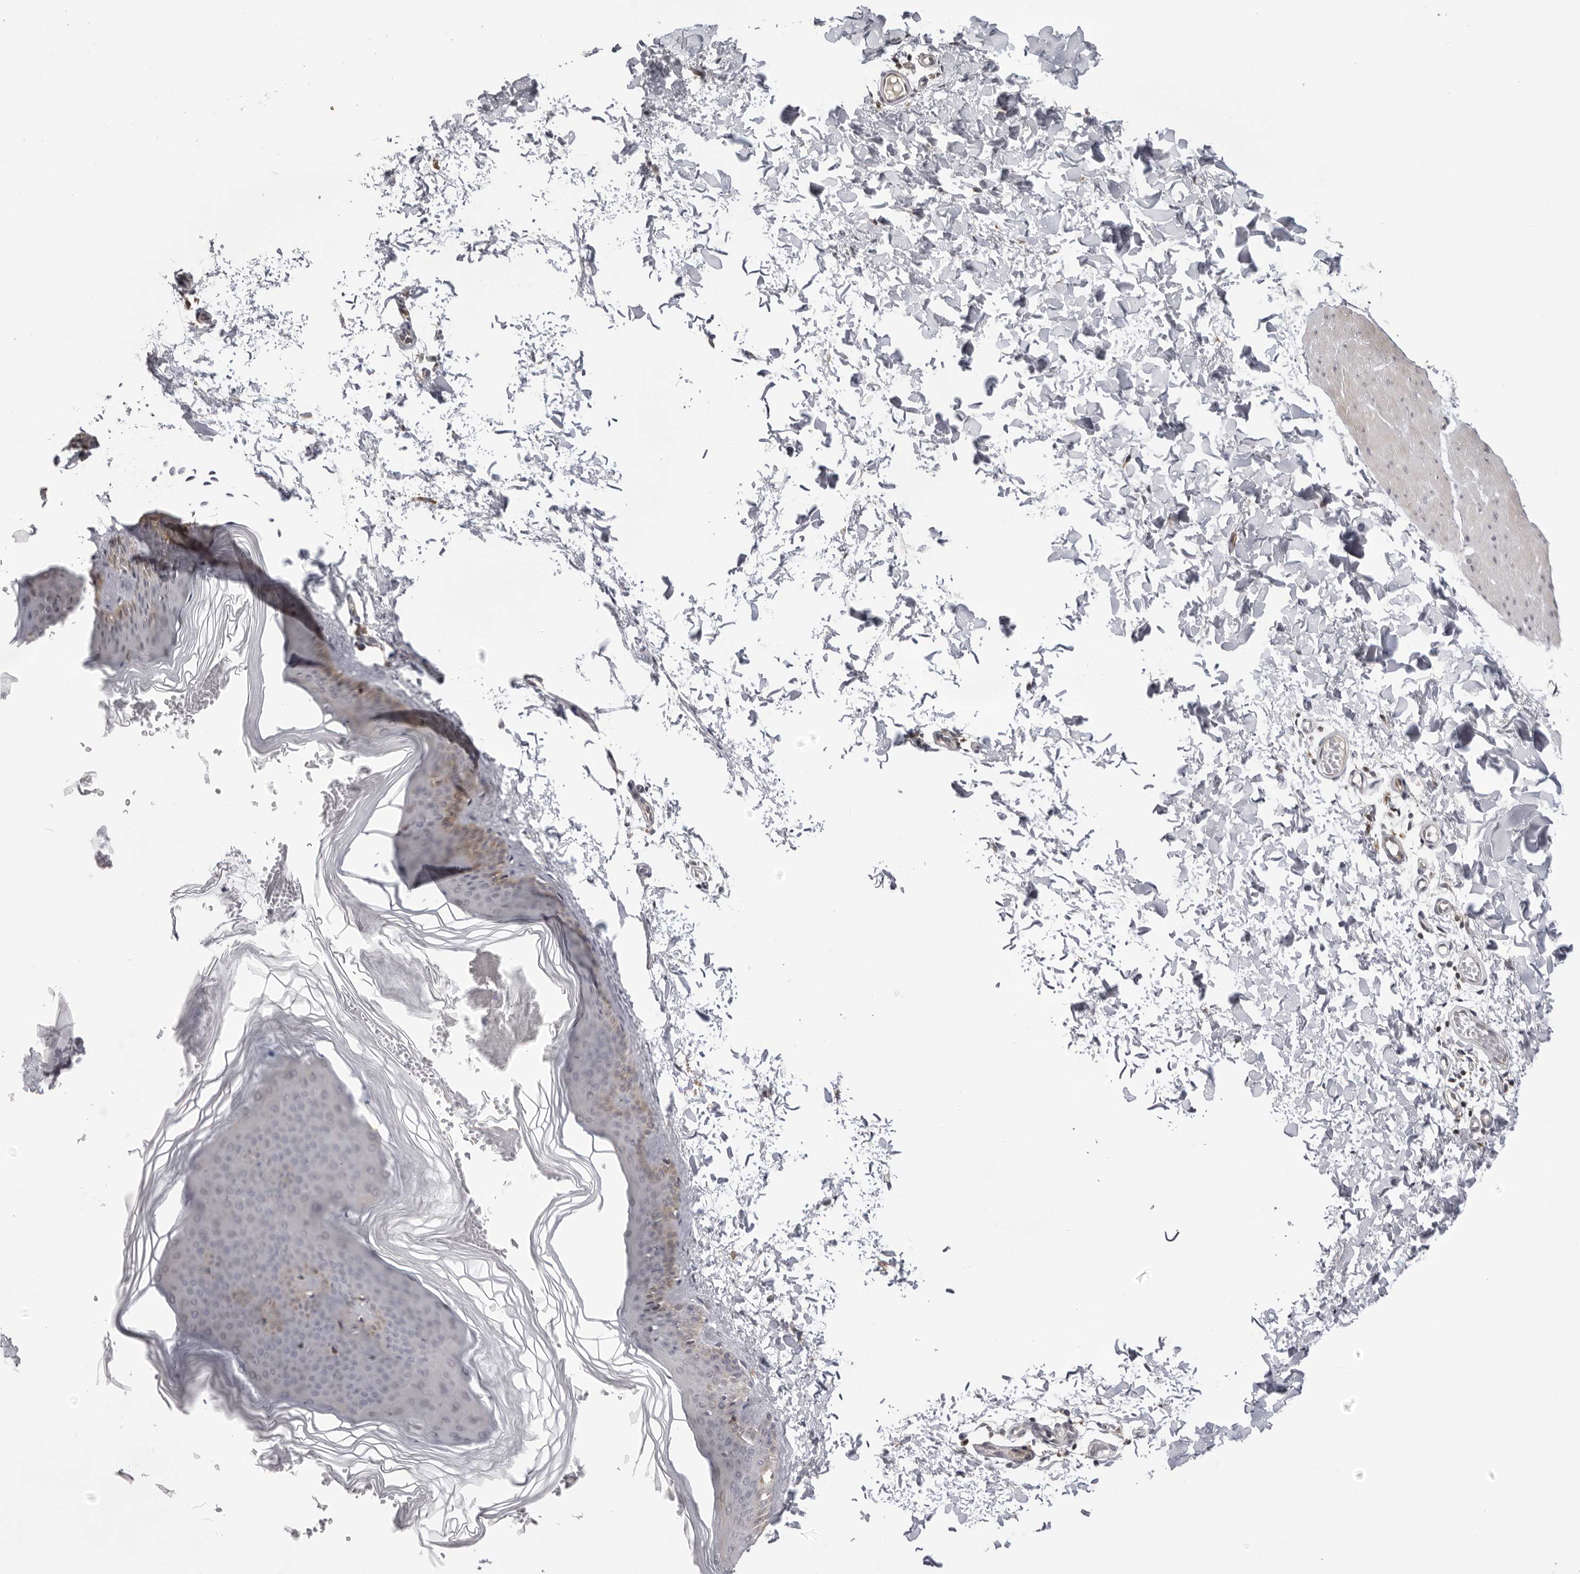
{"staining": {"intensity": "negative", "quantity": "none", "location": "none"}, "tissue": "skin", "cell_type": "Fibroblasts", "image_type": "normal", "snomed": [{"axis": "morphology", "description": "Normal tissue, NOS"}, {"axis": "topography", "description": "Skin"}], "caption": "A histopathology image of skin stained for a protein shows no brown staining in fibroblasts. The staining is performed using DAB brown chromogen with nuclei counter-stained in using hematoxylin.", "gene": "ACP6", "patient": {"sex": "female", "age": 27}}